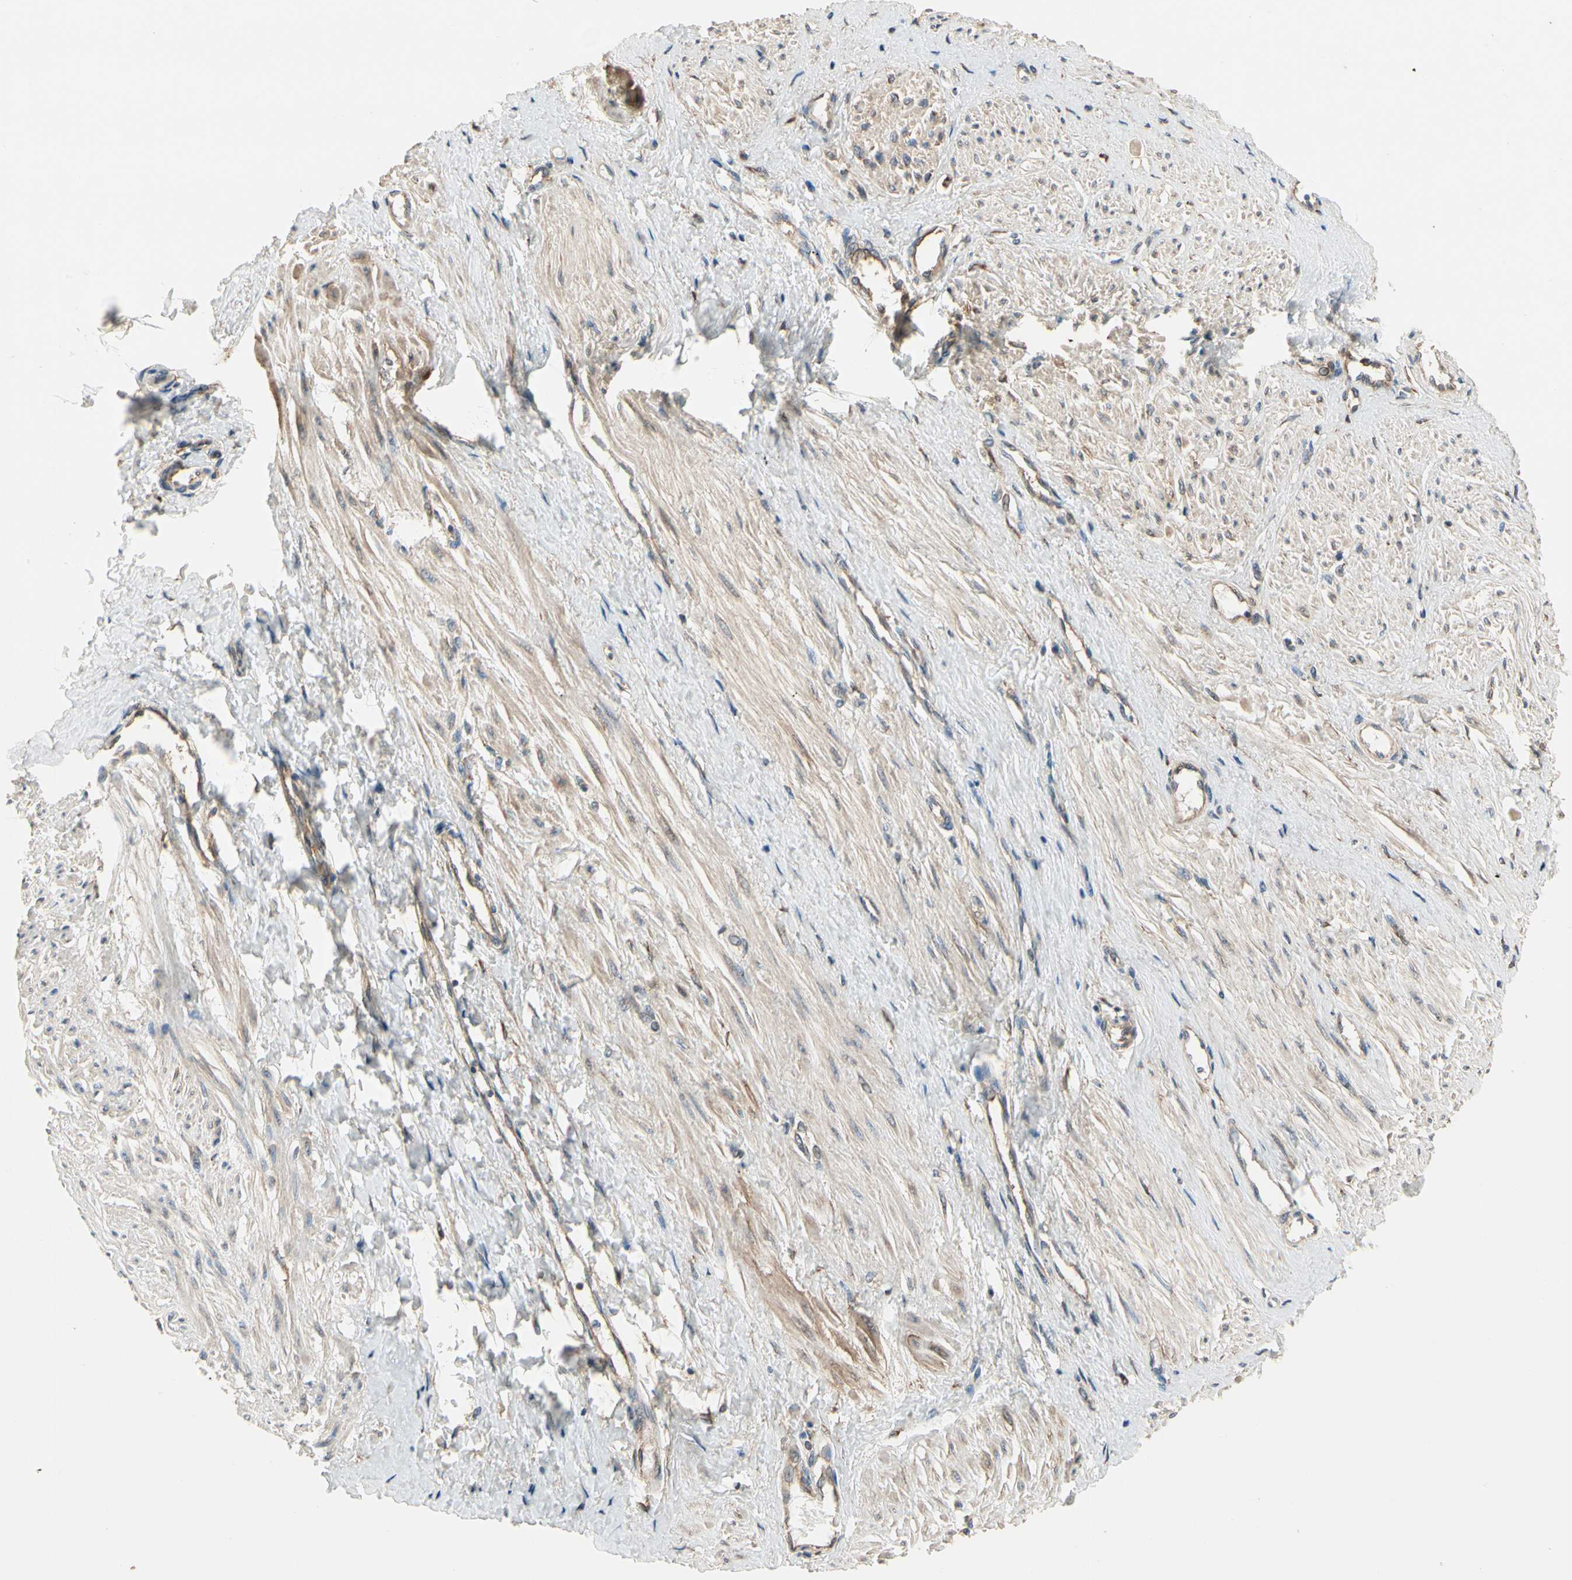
{"staining": {"intensity": "moderate", "quantity": ">75%", "location": "cytoplasmic/membranous,nuclear"}, "tissue": "smooth muscle", "cell_type": "Smooth muscle cells", "image_type": "normal", "snomed": [{"axis": "morphology", "description": "Normal tissue, NOS"}, {"axis": "topography", "description": "Smooth muscle"}, {"axis": "topography", "description": "Uterus"}], "caption": "A brown stain labels moderate cytoplasmic/membranous,nuclear expression of a protein in smooth muscle cells of normal human smooth muscle.", "gene": "CGREF1", "patient": {"sex": "female", "age": 39}}